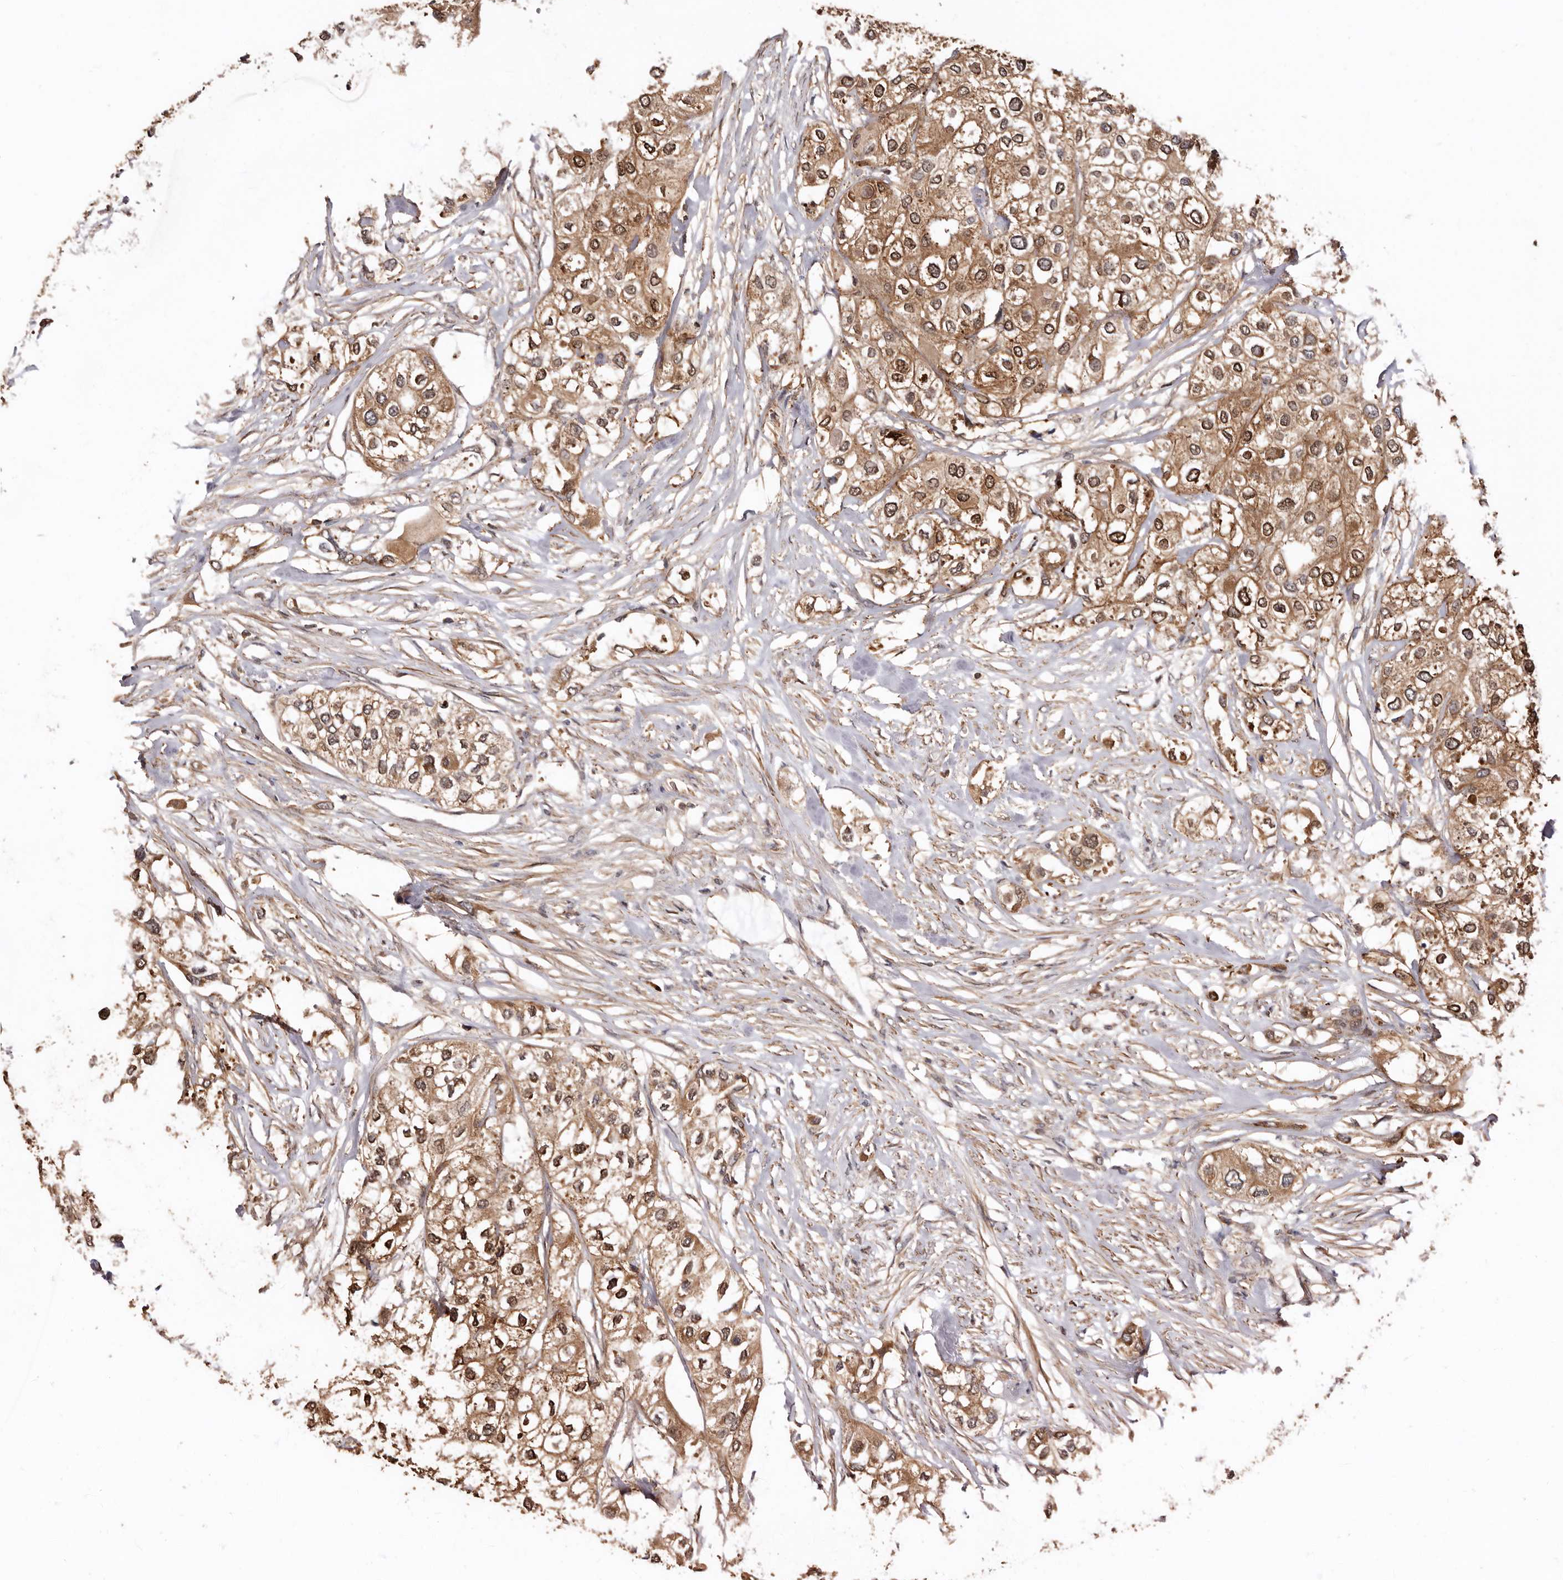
{"staining": {"intensity": "moderate", "quantity": ">75%", "location": "cytoplasmic/membranous,nuclear"}, "tissue": "urothelial cancer", "cell_type": "Tumor cells", "image_type": "cancer", "snomed": [{"axis": "morphology", "description": "Urothelial carcinoma, High grade"}, {"axis": "topography", "description": "Urinary bladder"}], "caption": "Brown immunohistochemical staining in human urothelial carcinoma (high-grade) exhibits moderate cytoplasmic/membranous and nuclear staining in about >75% of tumor cells. (DAB IHC with brightfield microscopy, high magnification).", "gene": "COQ8B", "patient": {"sex": "male", "age": 64}}